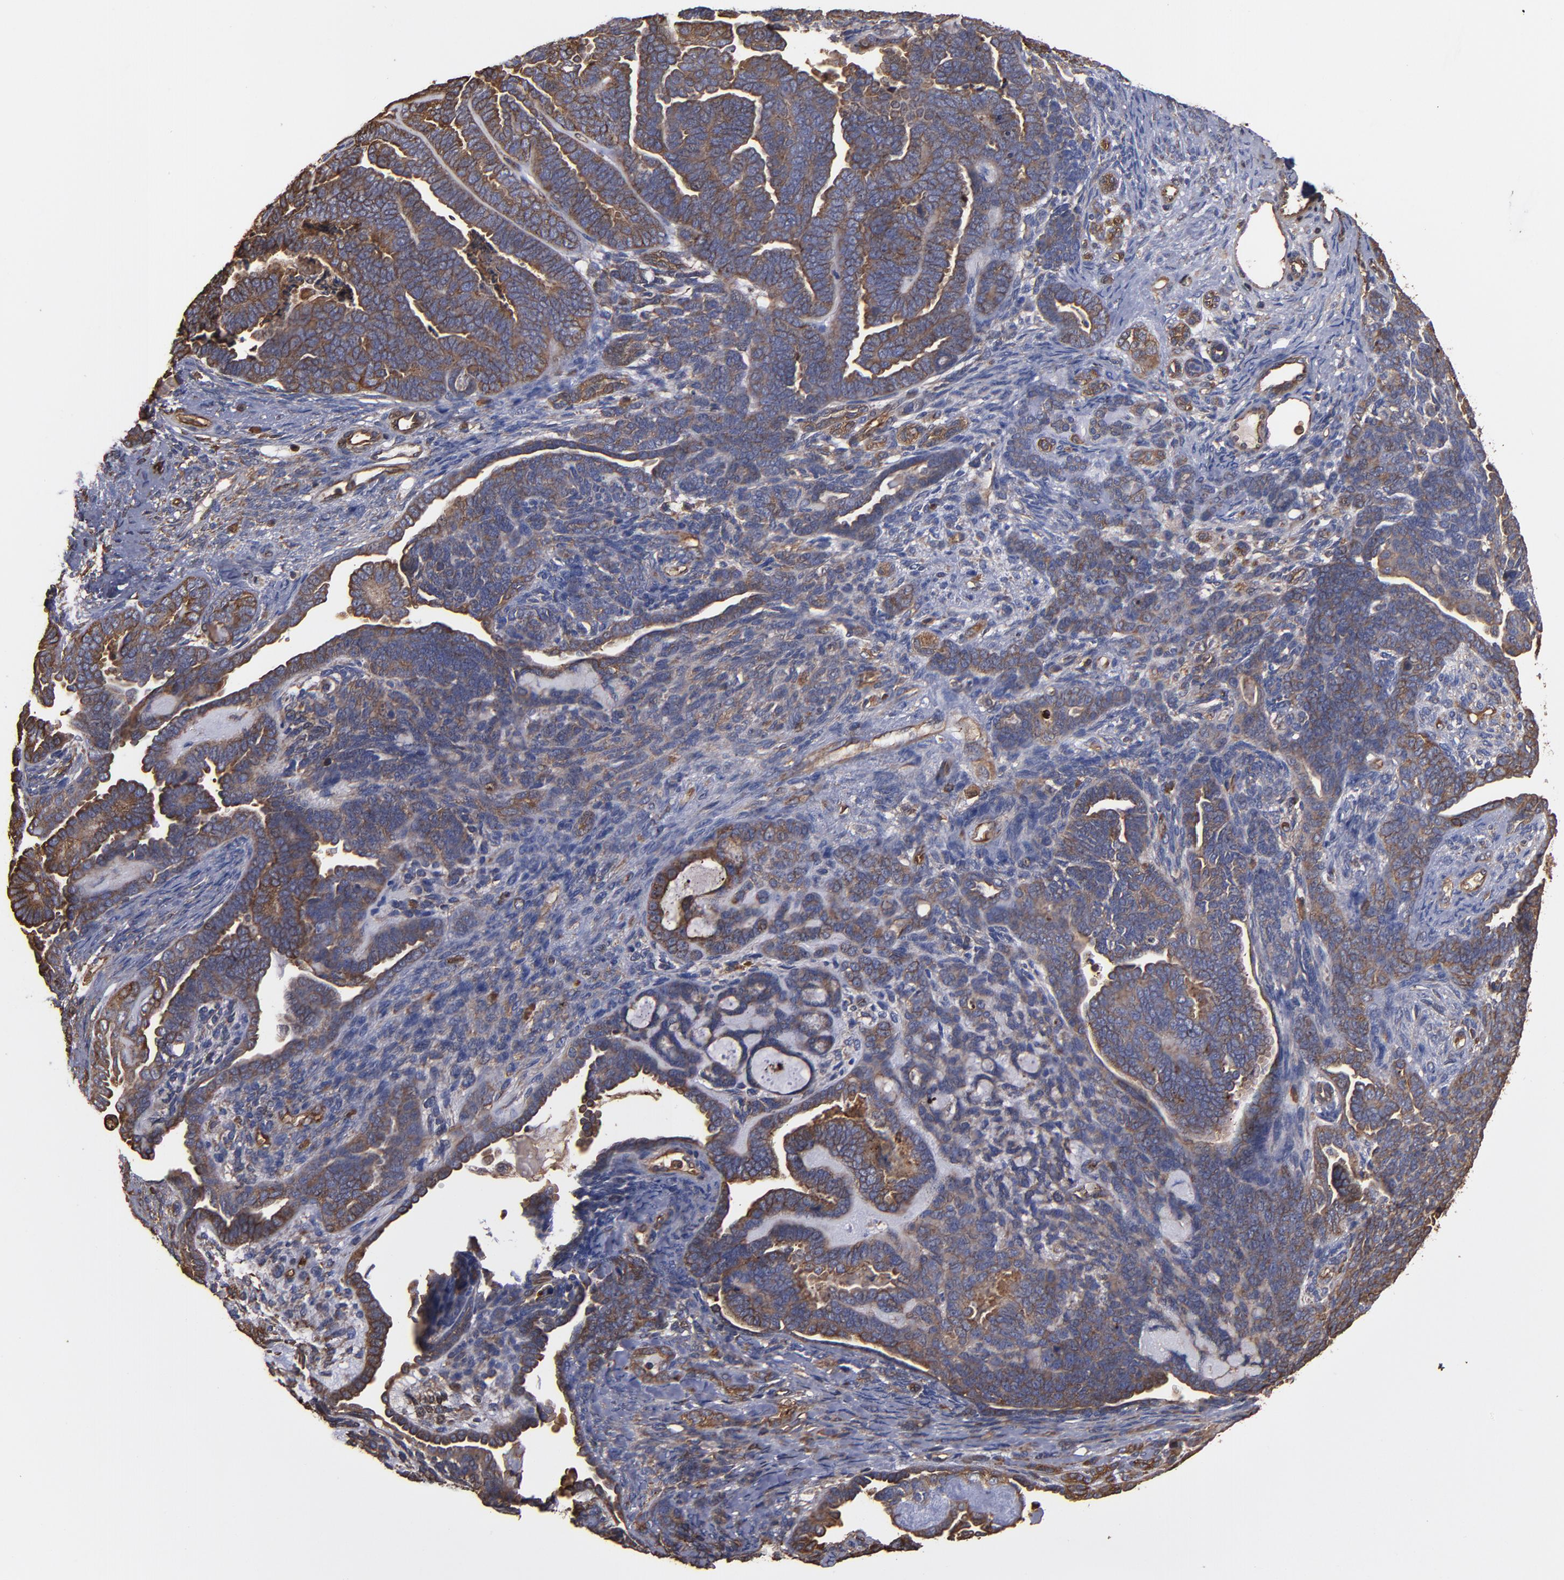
{"staining": {"intensity": "moderate", "quantity": ">75%", "location": "cytoplasmic/membranous"}, "tissue": "endometrial cancer", "cell_type": "Tumor cells", "image_type": "cancer", "snomed": [{"axis": "morphology", "description": "Neoplasm, malignant, NOS"}, {"axis": "topography", "description": "Endometrium"}], "caption": "Immunohistochemical staining of endometrial cancer shows moderate cytoplasmic/membranous protein staining in about >75% of tumor cells.", "gene": "ACTN4", "patient": {"sex": "female", "age": 74}}